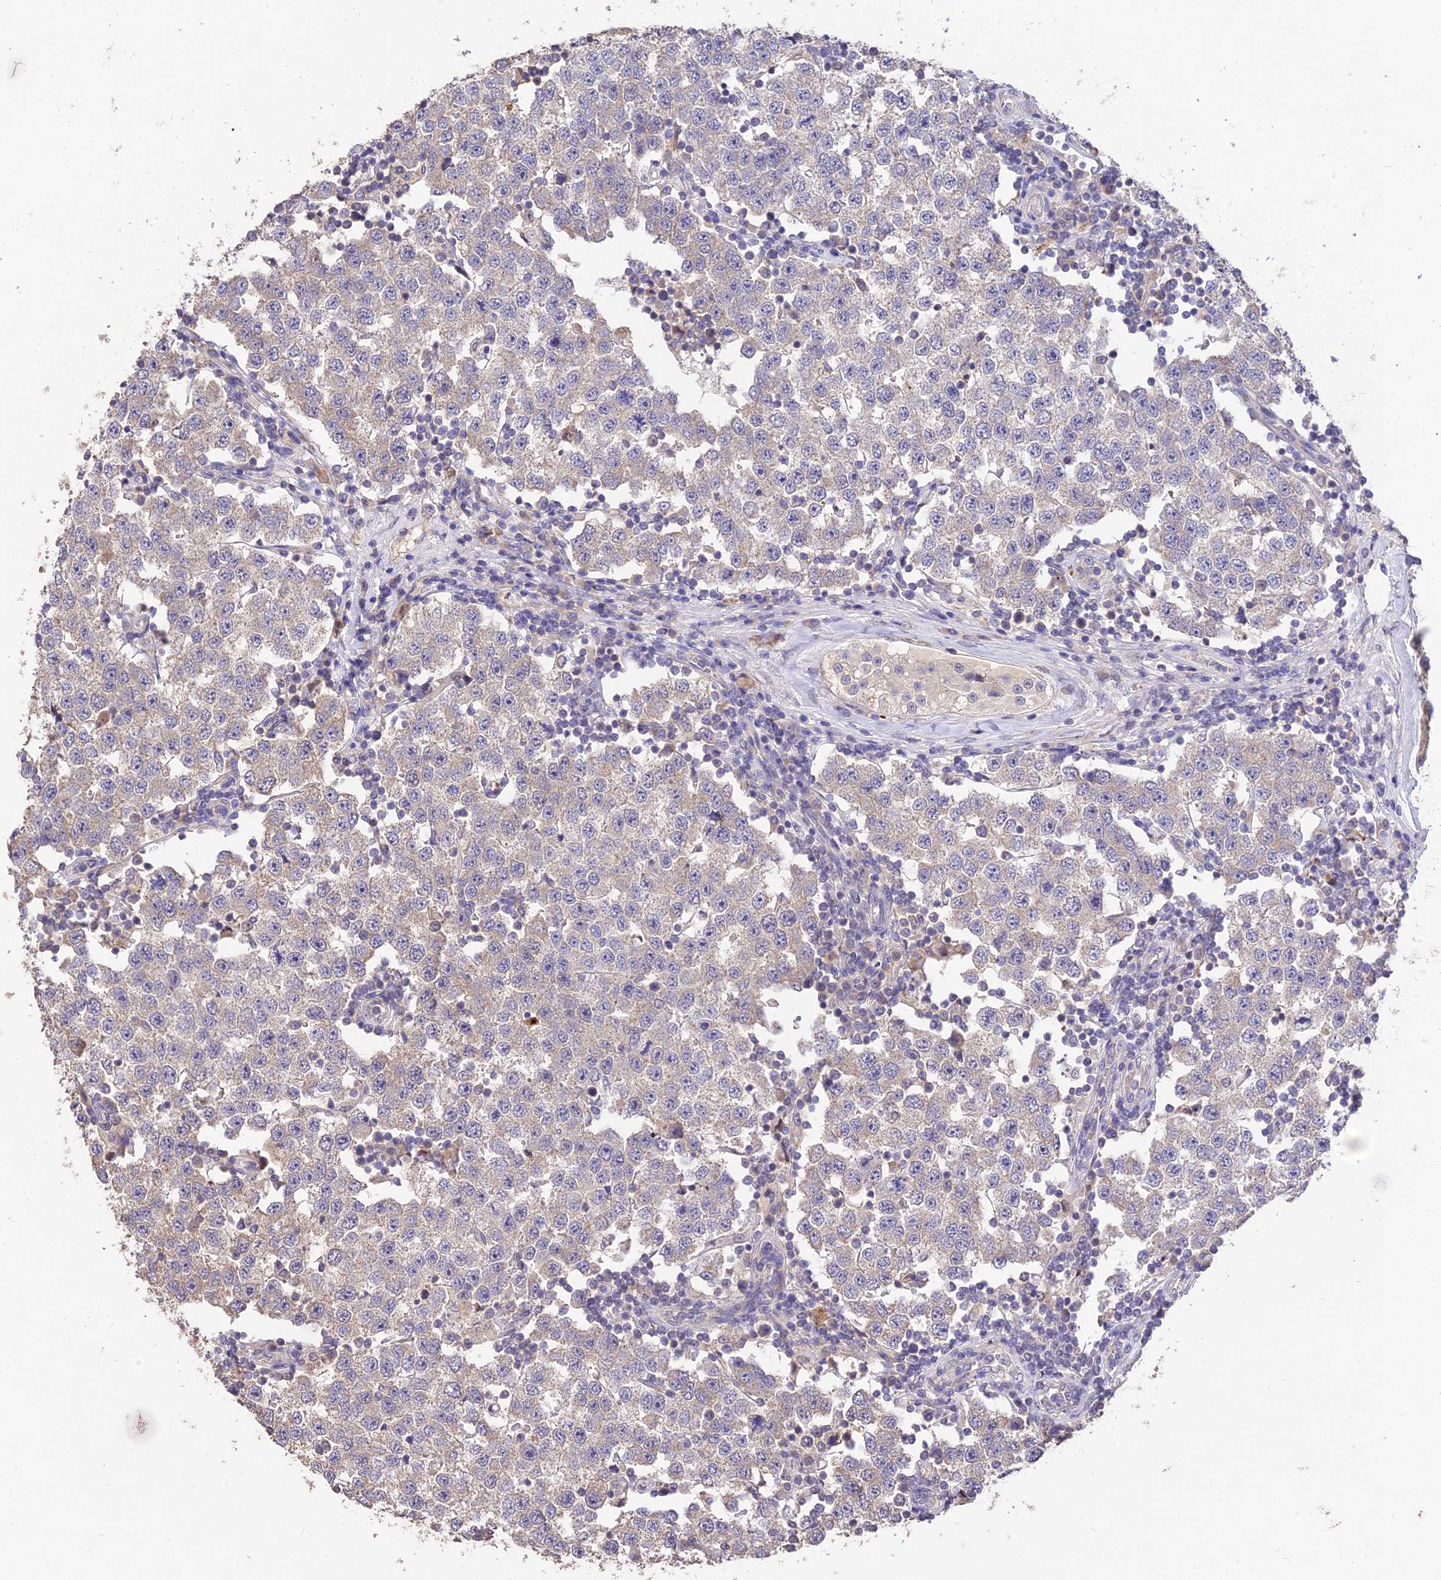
{"staining": {"intensity": "weak", "quantity": ">75%", "location": "cytoplasmic/membranous"}, "tissue": "testis cancer", "cell_type": "Tumor cells", "image_type": "cancer", "snomed": [{"axis": "morphology", "description": "Seminoma, NOS"}, {"axis": "topography", "description": "Testis"}], "caption": "Immunohistochemistry (IHC) micrograph of seminoma (testis) stained for a protein (brown), which displays low levels of weak cytoplasmic/membranous staining in about >75% of tumor cells.", "gene": "SDHD", "patient": {"sex": "male", "age": 34}}